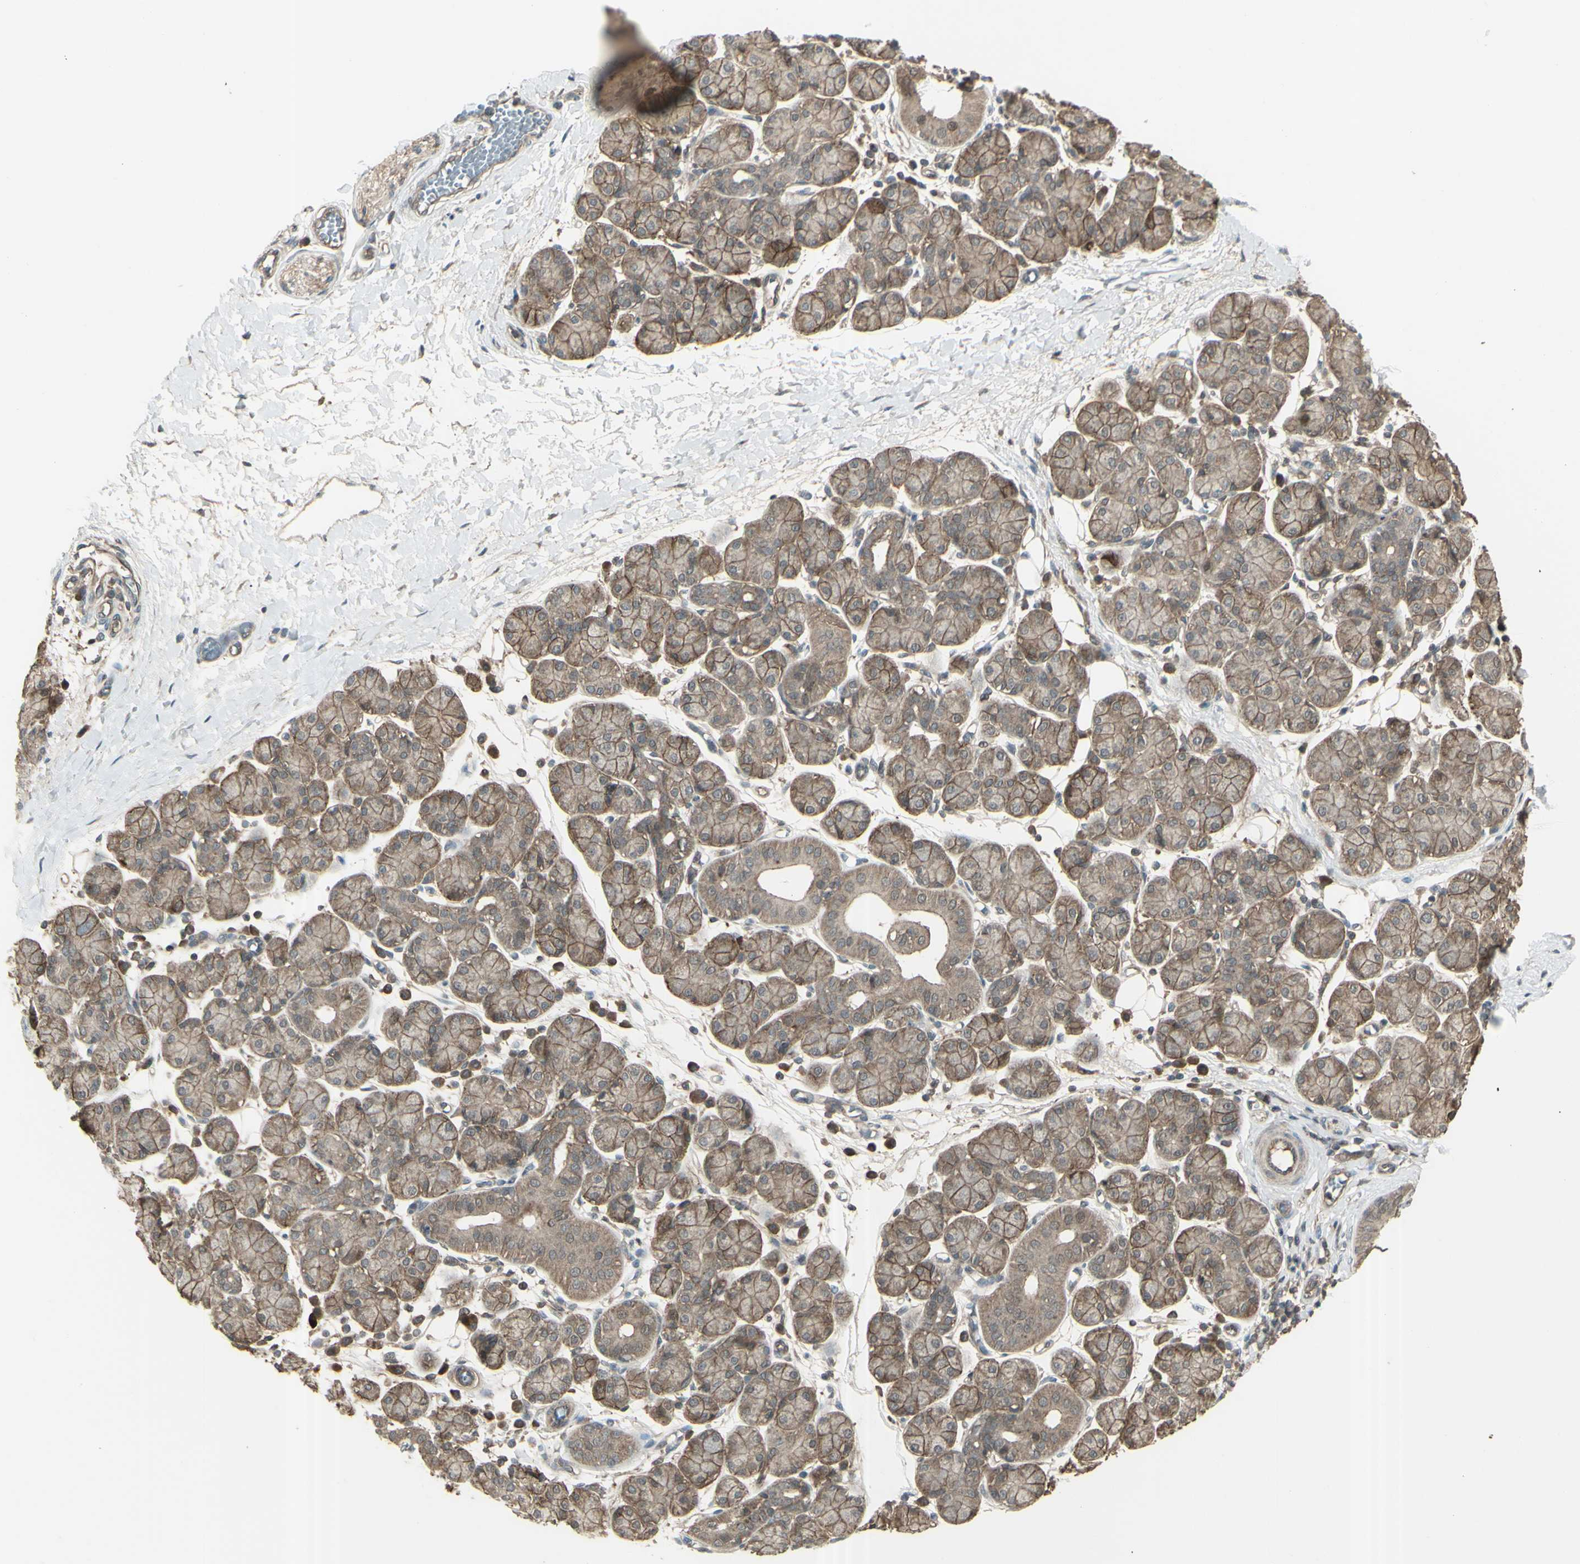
{"staining": {"intensity": "moderate", "quantity": ">75%", "location": "cytoplasmic/membranous"}, "tissue": "salivary gland", "cell_type": "Glandular cells", "image_type": "normal", "snomed": [{"axis": "morphology", "description": "Normal tissue, NOS"}, {"axis": "morphology", "description": "Inflammation, NOS"}, {"axis": "topography", "description": "Lymph node"}, {"axis": "topography", "description": "Salivary gland"}], "caption": "Brown immunohistochemical staining in normal salivary gland reveals moderate cytoplasmic/membranous staining in approximately >75% of glandular cells.", "gene": "GNAS", "patient": {"sex": "male", "age": 3}}